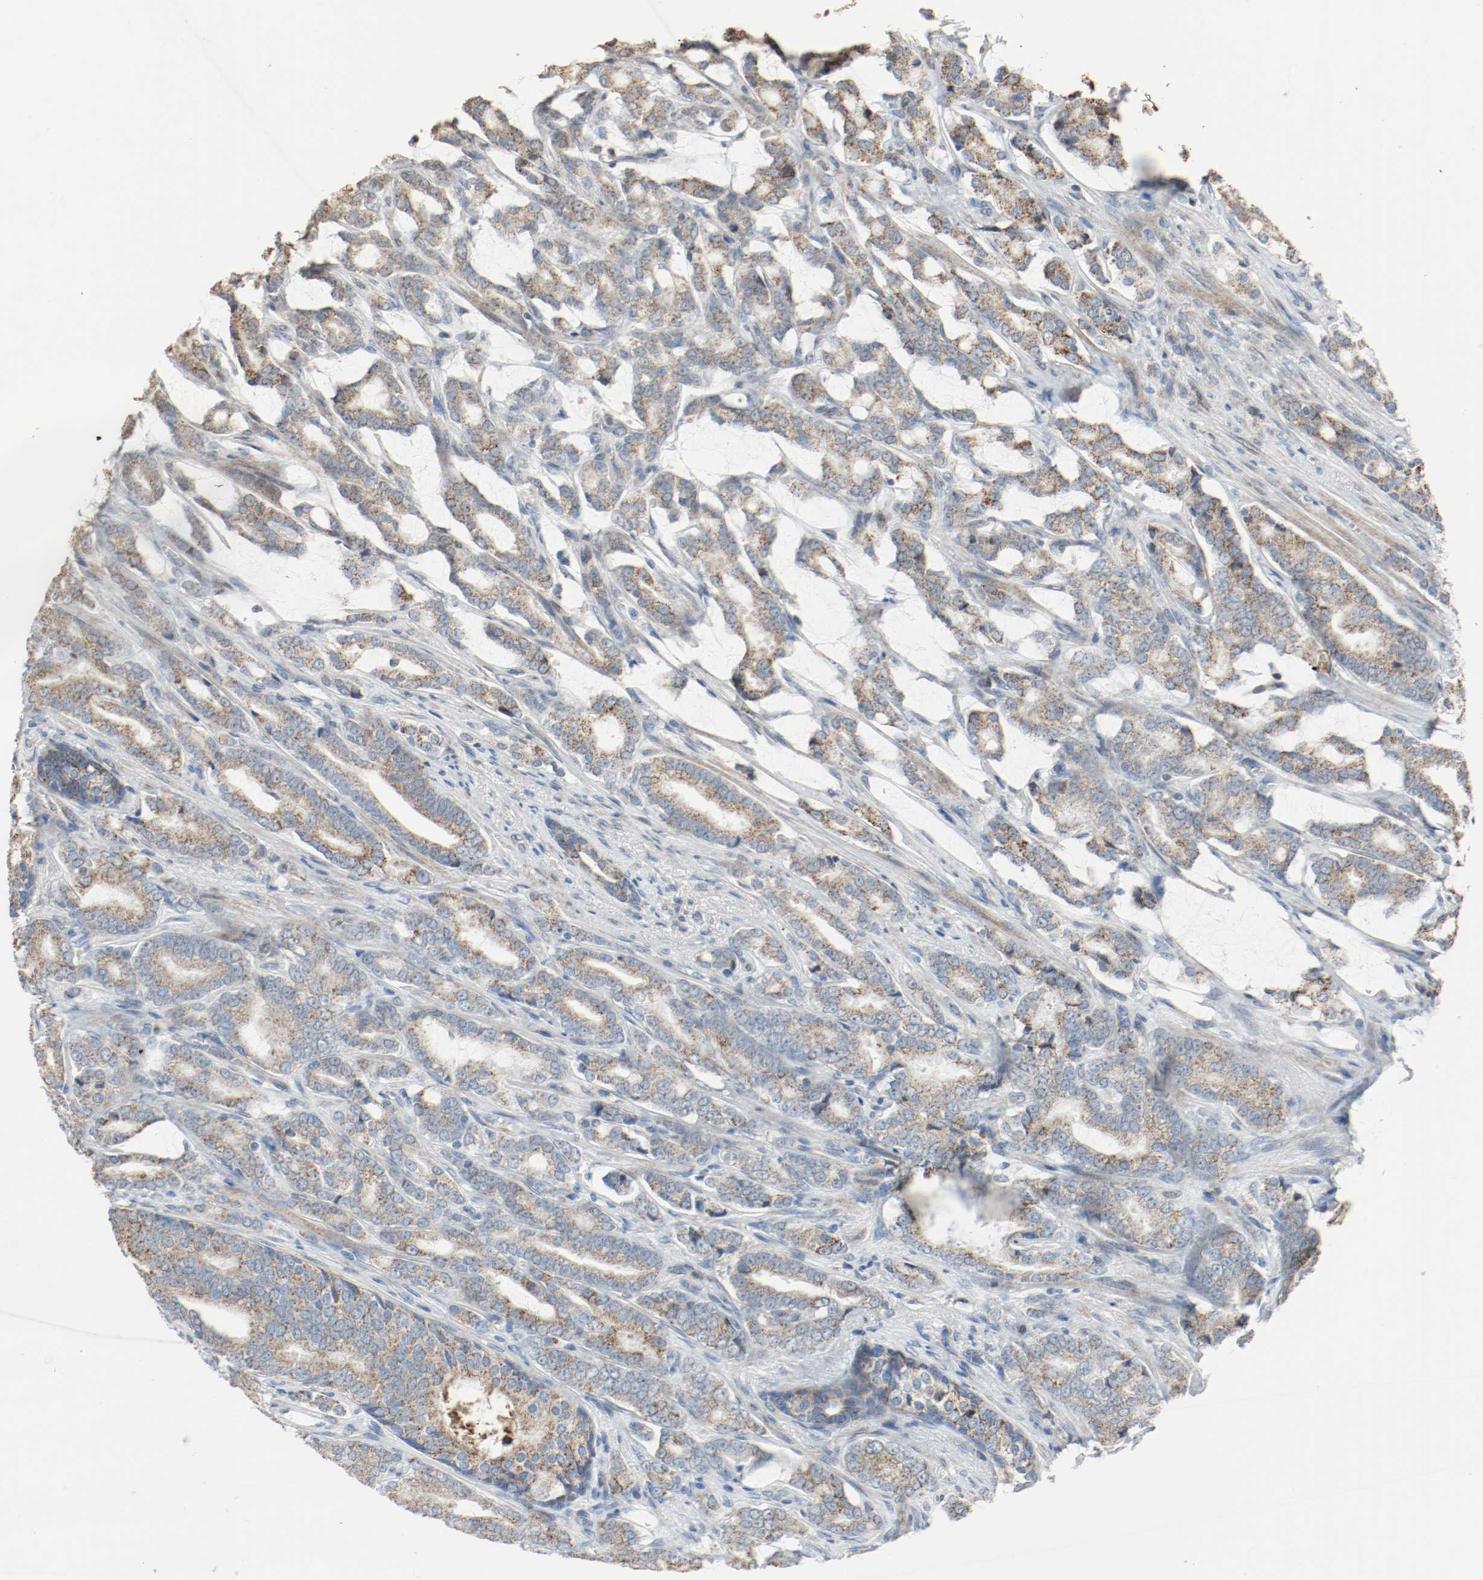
{"staining": {"intensity": "moderate", "quantity": ">75%", "location": "cytoplasmic/membranous"}, "tissue": "prostate cancer", "cell_type": "Tumor cells", "image_type": "cancer", "snomed": [{"axis": "morphology", "description": "Adenocarcinoma, Low grade"}, {"axis": "topography", "description": "Prostate"}], "caption": "This is a histology image of IHC staining of prostate low-grade adenocarcinoma, which shows moderate positivity in the cytoplasmic/membranous of tumor cells.", "gene": "ALDH4A1", "patient": {"sex": "male", "age": 58}}